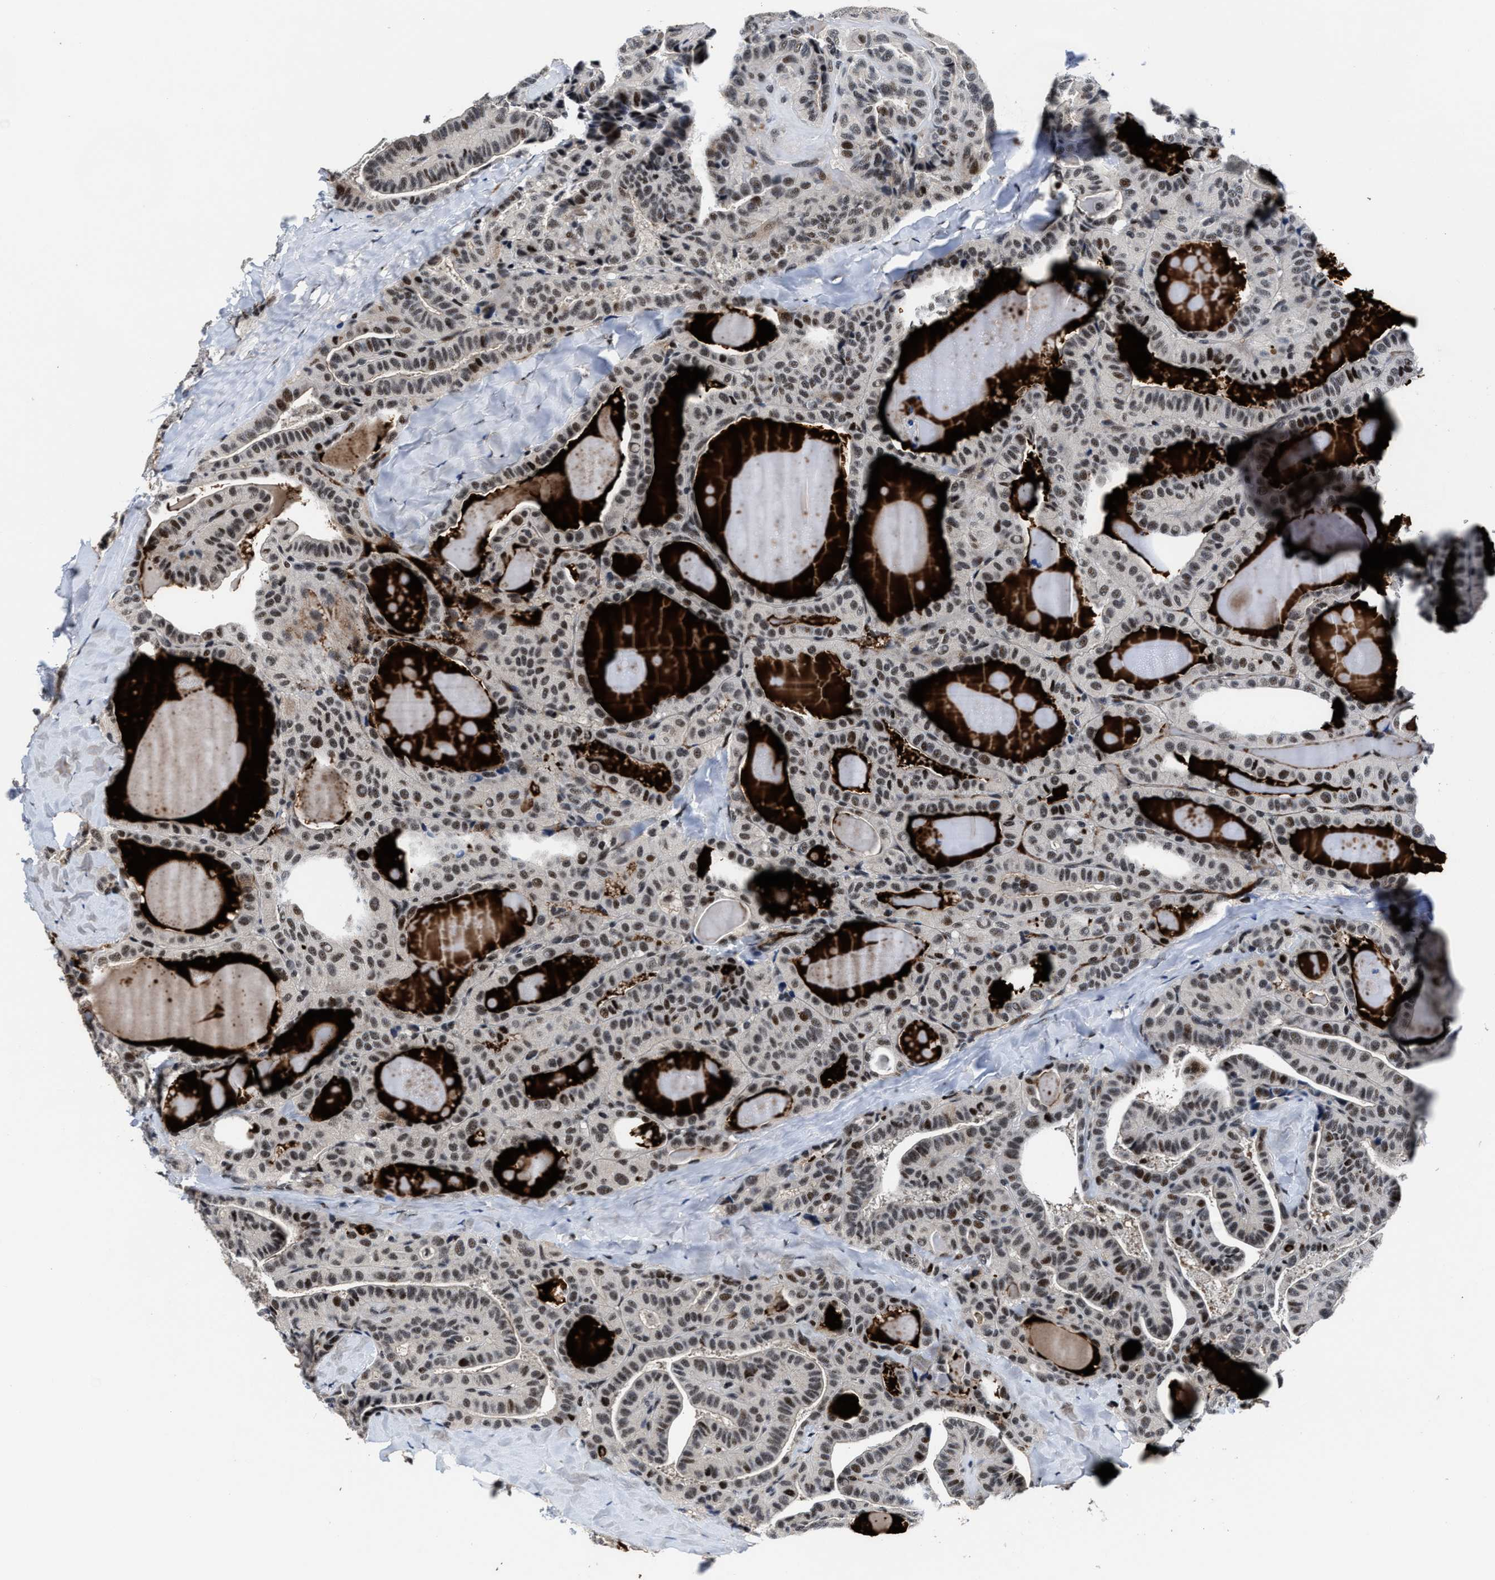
{"staining": {"intensity": "moderate", "quantity": "25%-75%", "location": "nuclear"}, "tissue": "thyroid cancer", "cell_type": "Tumor cells", "image_type": "cancer", "snomed": [{"axis": "morphology", "description": "Papillary adenocarcinoma, NOS"}, {"axis": "topography", "description": "Thyroid gland"}], "caption": "Moderate nuclear positivity for a protein is present in approximately 25%-75% of tumor cells of thyroid cancer using immunohistochemistry.", "gene": "ZNF233", "patient": {"sex": "male", "age": 77}}